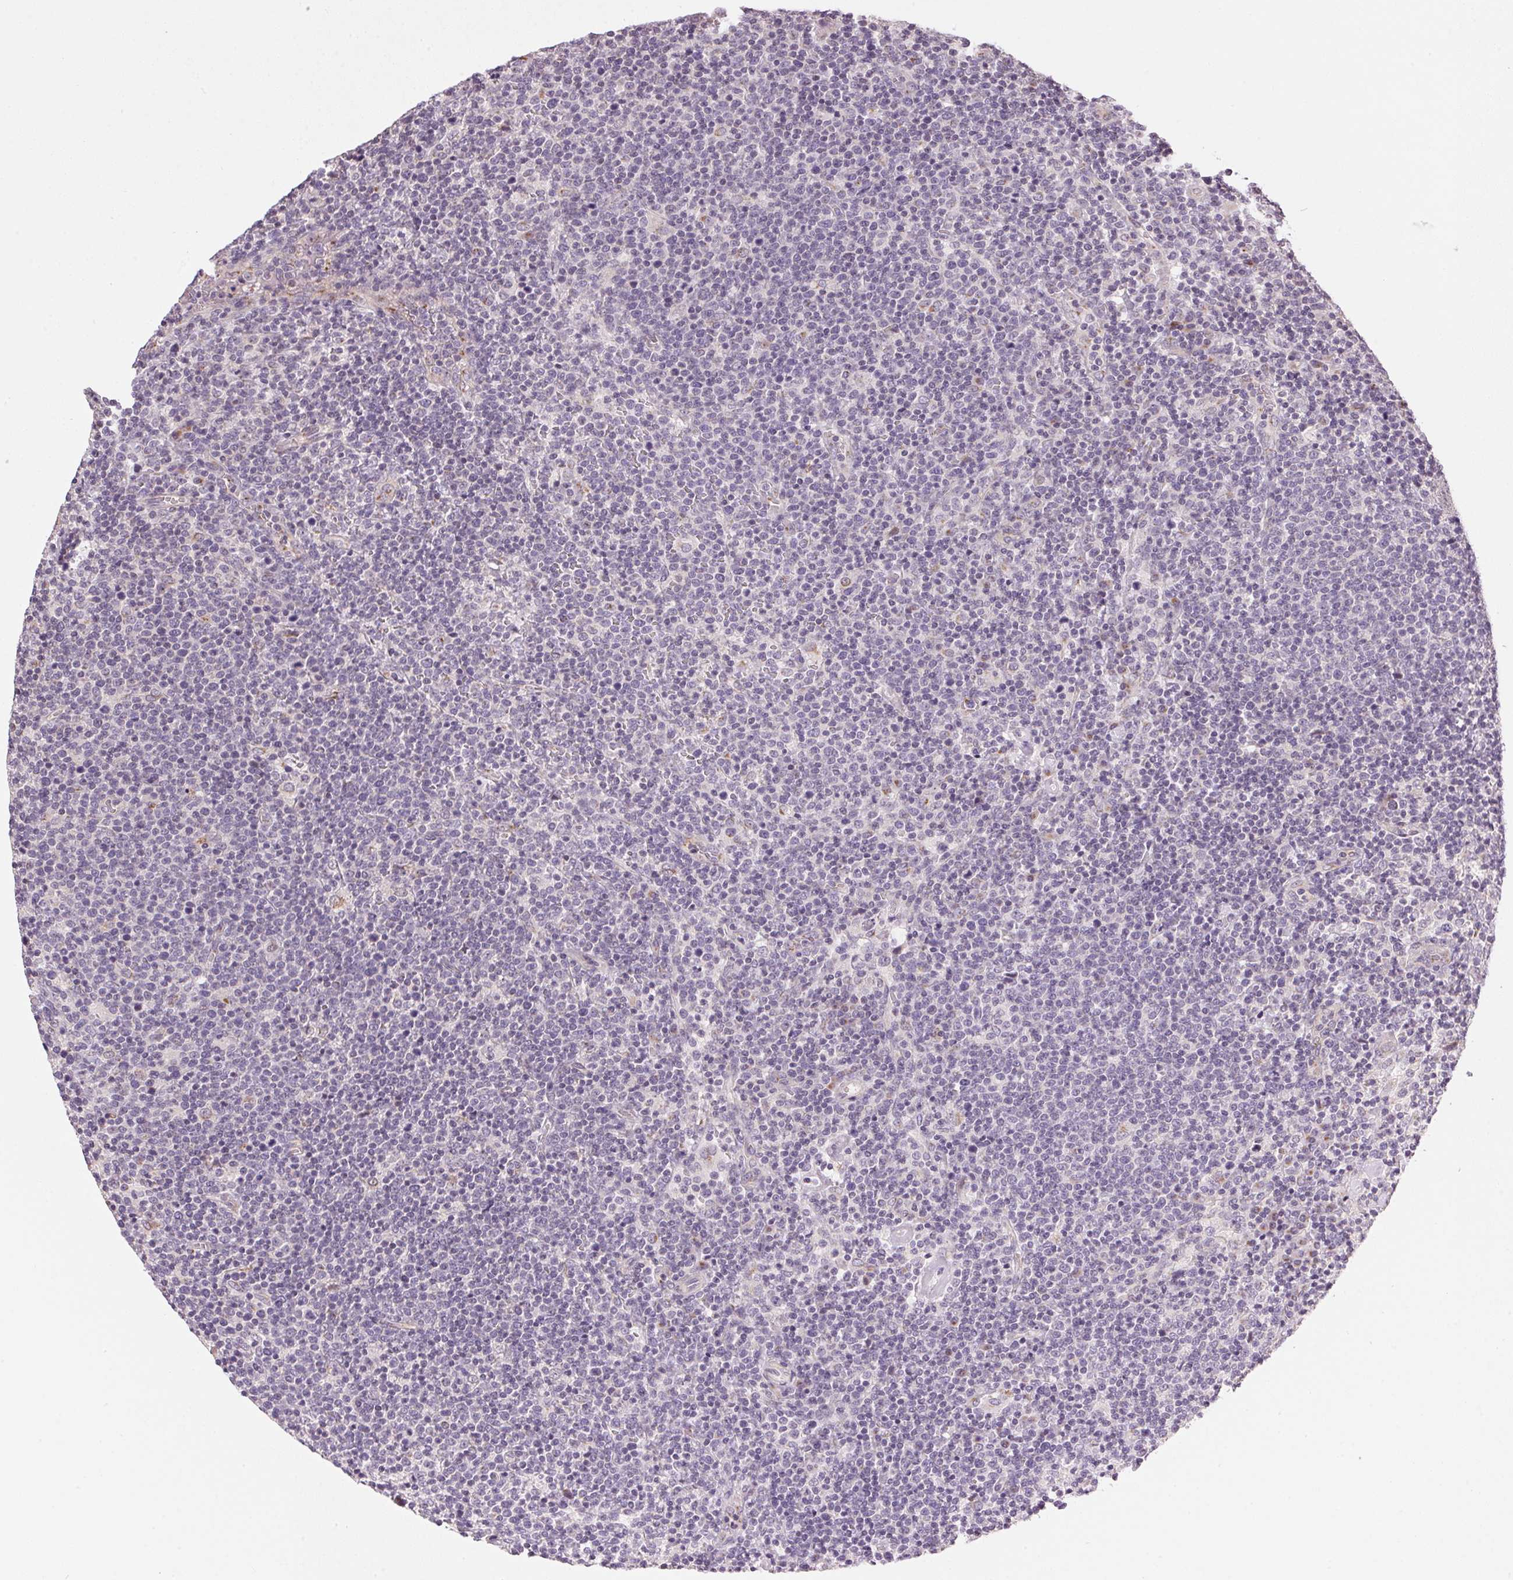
{"staining": {"intensity": "negative", "quantity": "none", "location": "none"}, "tissue": "lymphoma", "cell_type": "Tumor cells", "image_type": "cancer", "snomed": [{"axis": "morphology", "description": "Malignant lymphoma, non-Hodgkin's type, High grade"}, {"axis": "topography", "description": "Lymph node"}], "caption": "The image exhibits no significant positivity in tumor cells of high-grade malignant lymphoma, non-Hodgkin's type.", "gene": "GOLPH3", "patient": {"sex": "male", "age": 61}}